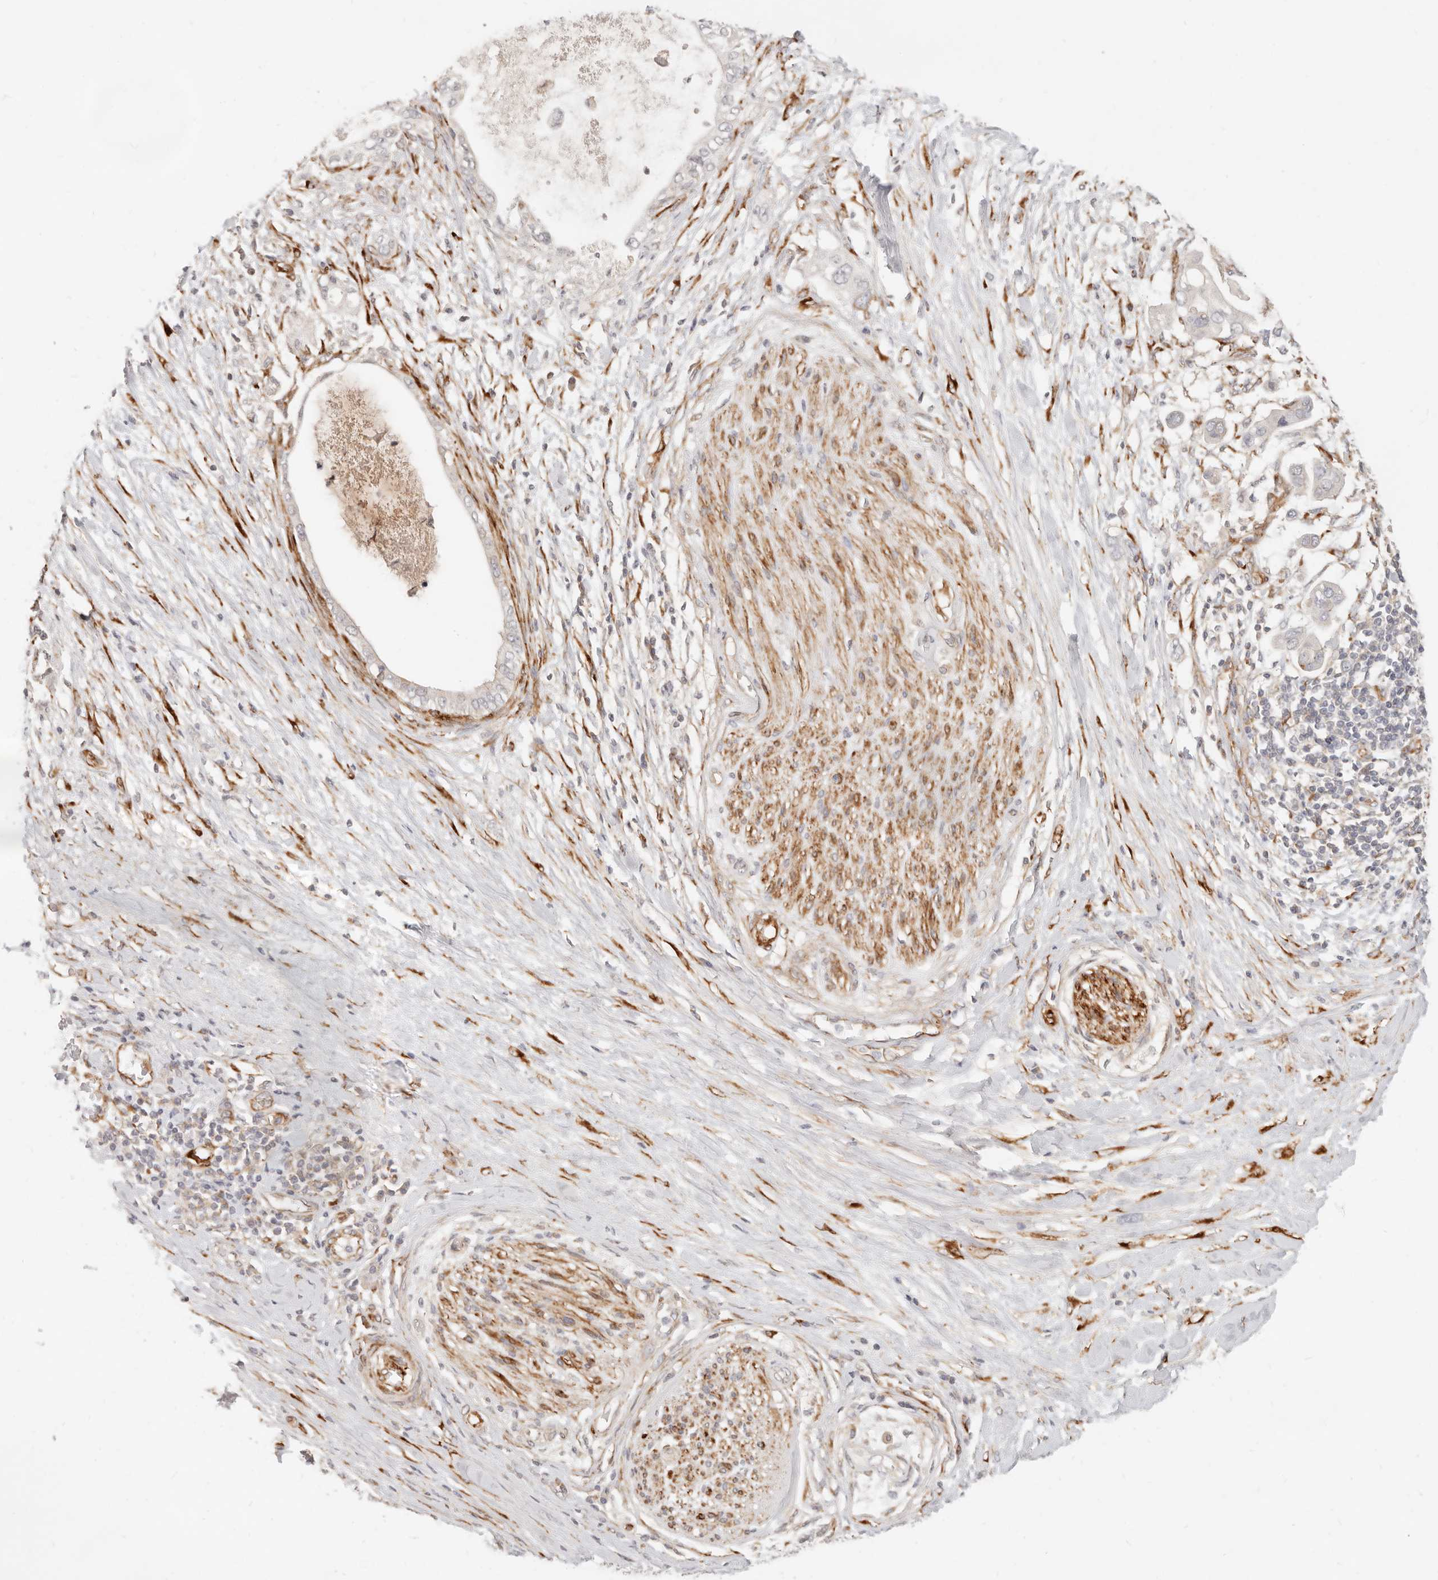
{"staining": {"intensity": "negative", "quantity": "none", "location": "none"}, "tissue": "pancreatic cancer", "cell_type": "Tumor cells", "image_type": "cancer", "snomed": [{"axis": "morphology", "description": "Adenocarcinoma, NOS"}, {"axis": "topography", "description": "Pancreas"}], "caption": "This is an immunohistochemistry (IHC) histopathology image of human pancreatic adenocarcinoma. There is no positivity in tumor cells.", "gene": "SASS6", "patient": {"sex": "female", "age": 56}}